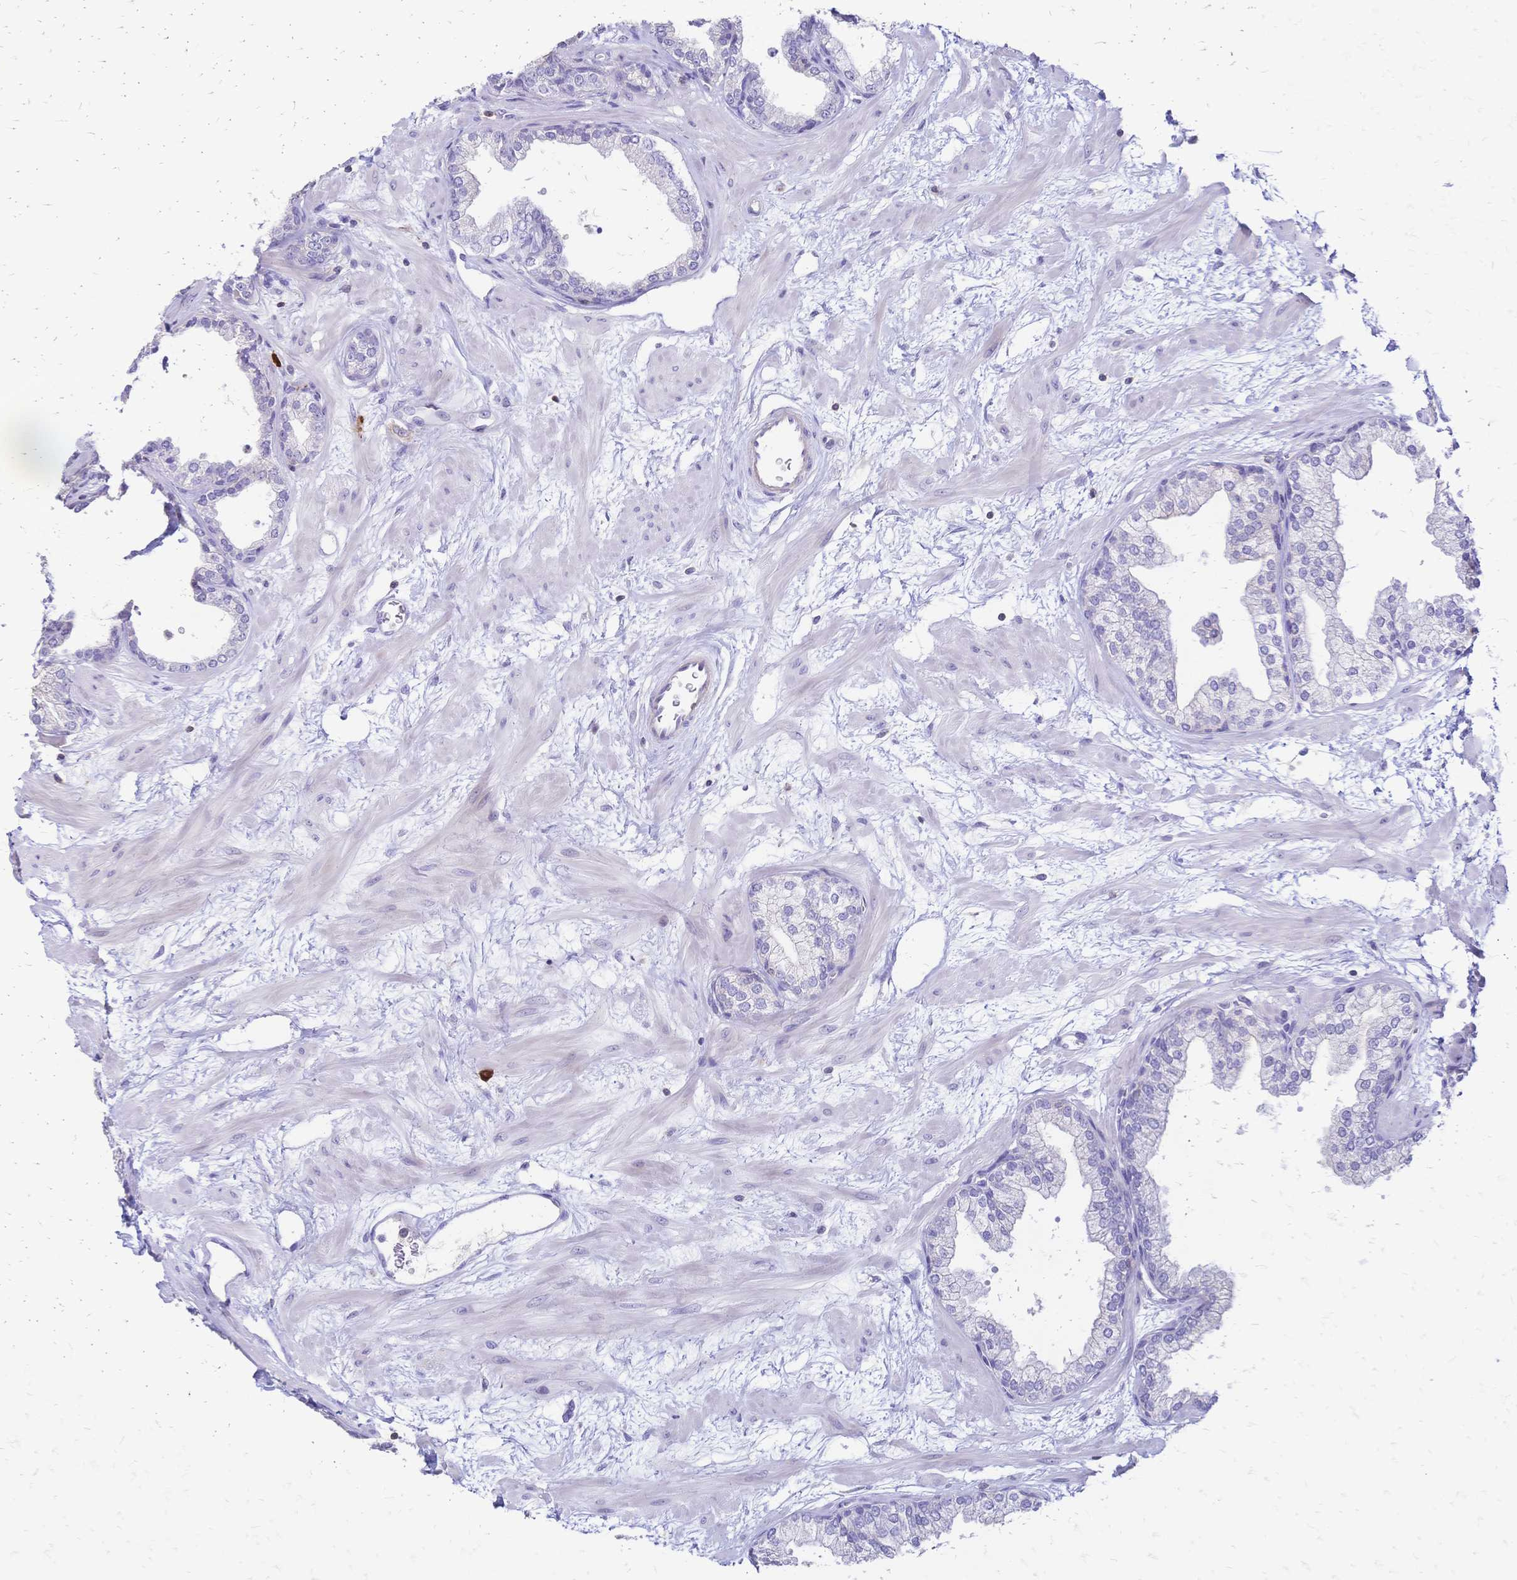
{"staining": {"intensity": "negative", "quantity": "none", "location": "none"}, "tissue": "prostate", "cell_type": "Glandular cells", "image_type": "normal", "snomed": [{"axis": "morphology", "description": "Normal tissue, NOS"}, {"axis": "topography", "description": "Prostate"}], "caption": "DAB (3,3'-diaminobenzidine) immunohistochemical staining of unremarkable prostate exhibits no significant positivity in glandular cells.", "gene": "IL2RA", "patient": {"sex": "male", "age": 37}}